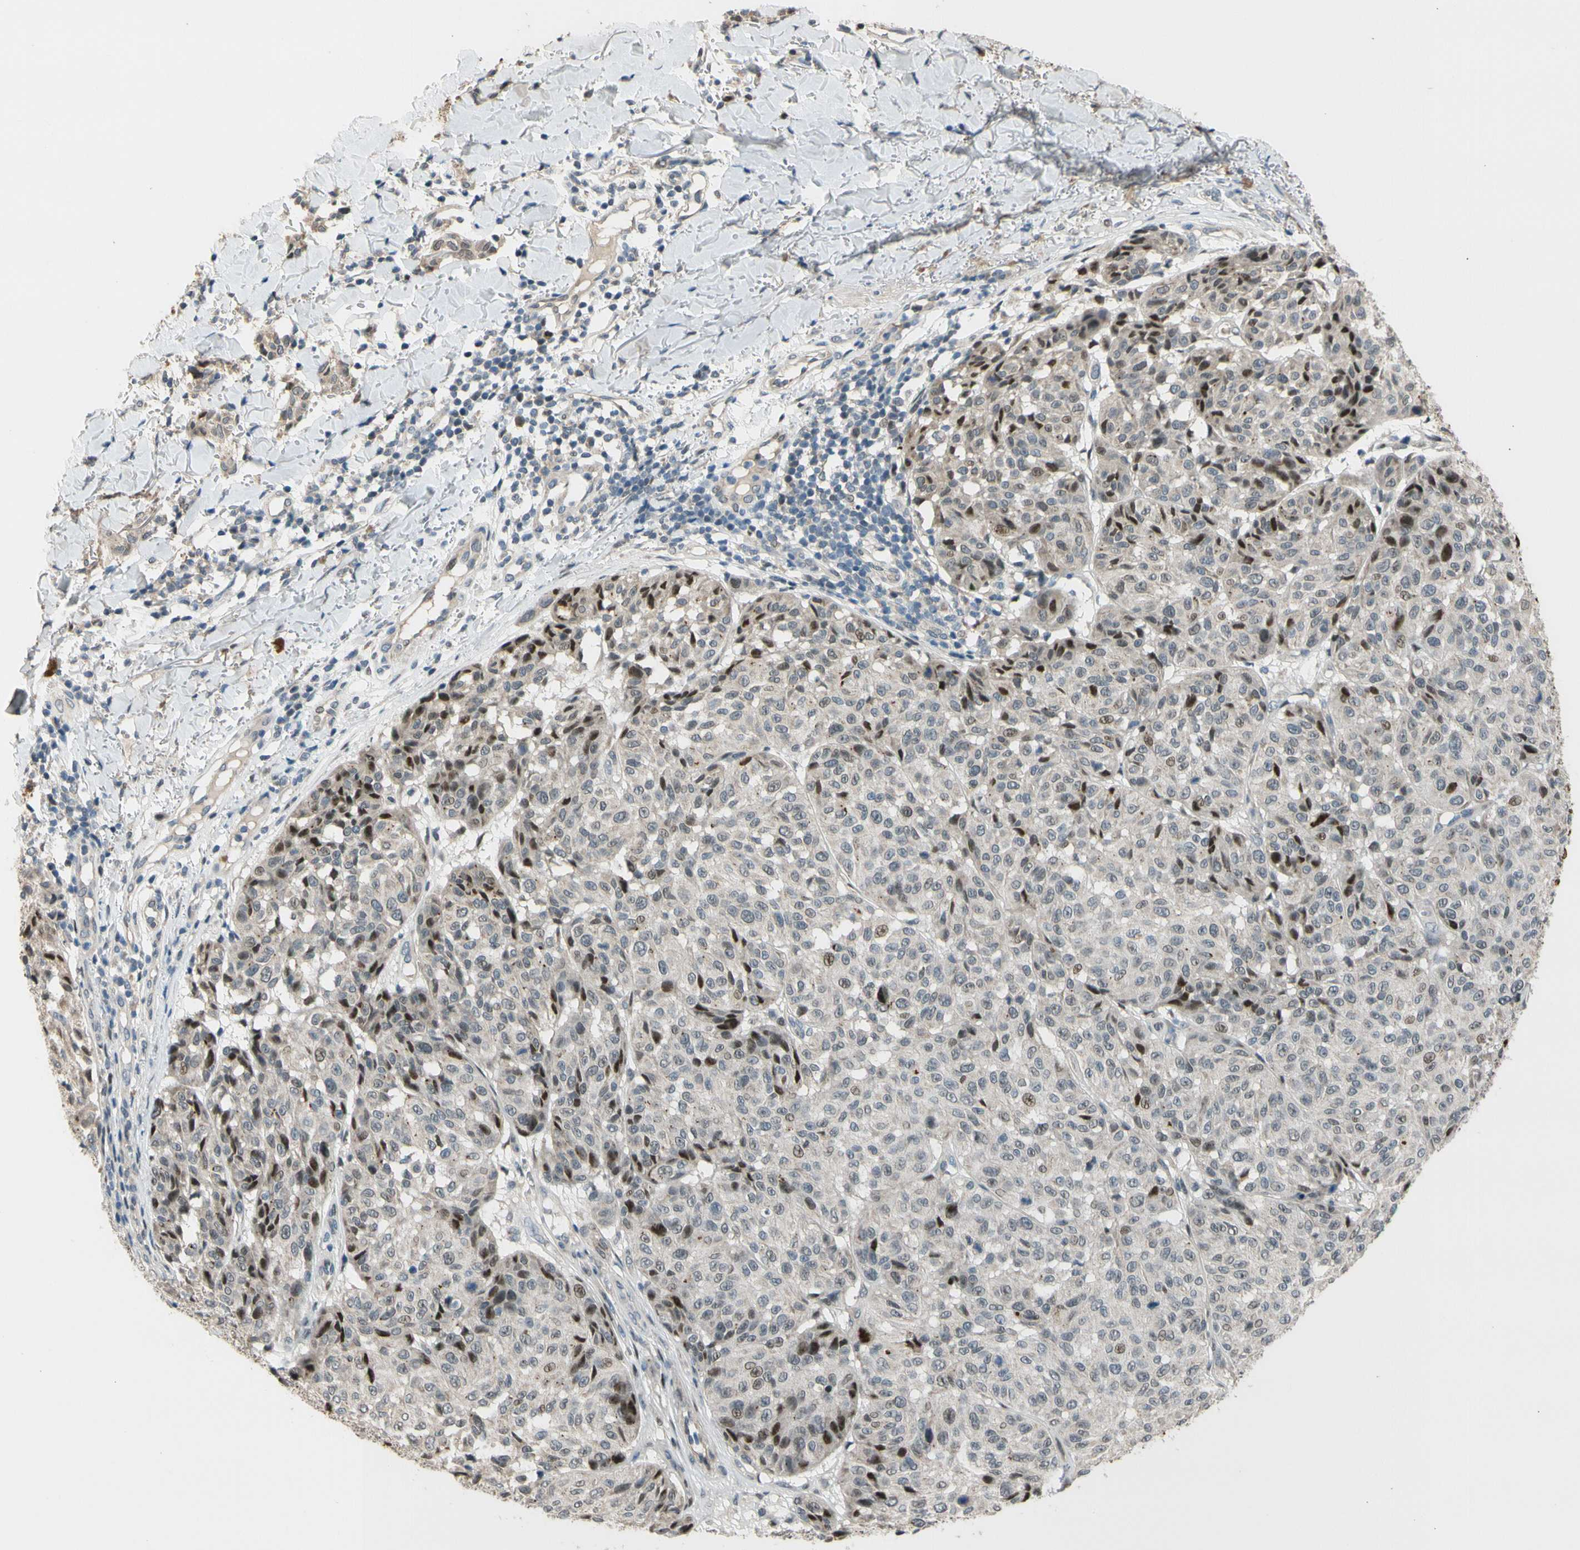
{"staining": {"intensity": "moderate", "quantity": "25%-75%", "location": "nuclear"}, "tissue": "melanoma", "cell_type": "Tumor cells", "image_type": "cancer", "snomed": [{"axis": "morphology", "description": "Malignant melanoma, NOS"}, {"axis": "topography", "description": "Skin"}], "caption": "Immunohistochemistry histopathology image of neoplastic tissue: human malignant melanoma stained using IHC shows medium levels of moderate protein expression localized specifically in the nuclear of tumor cells, appearing as a nuclear brown color.", "gene": "ZNF184", "patient": {"sex": "female", "age": 46}}